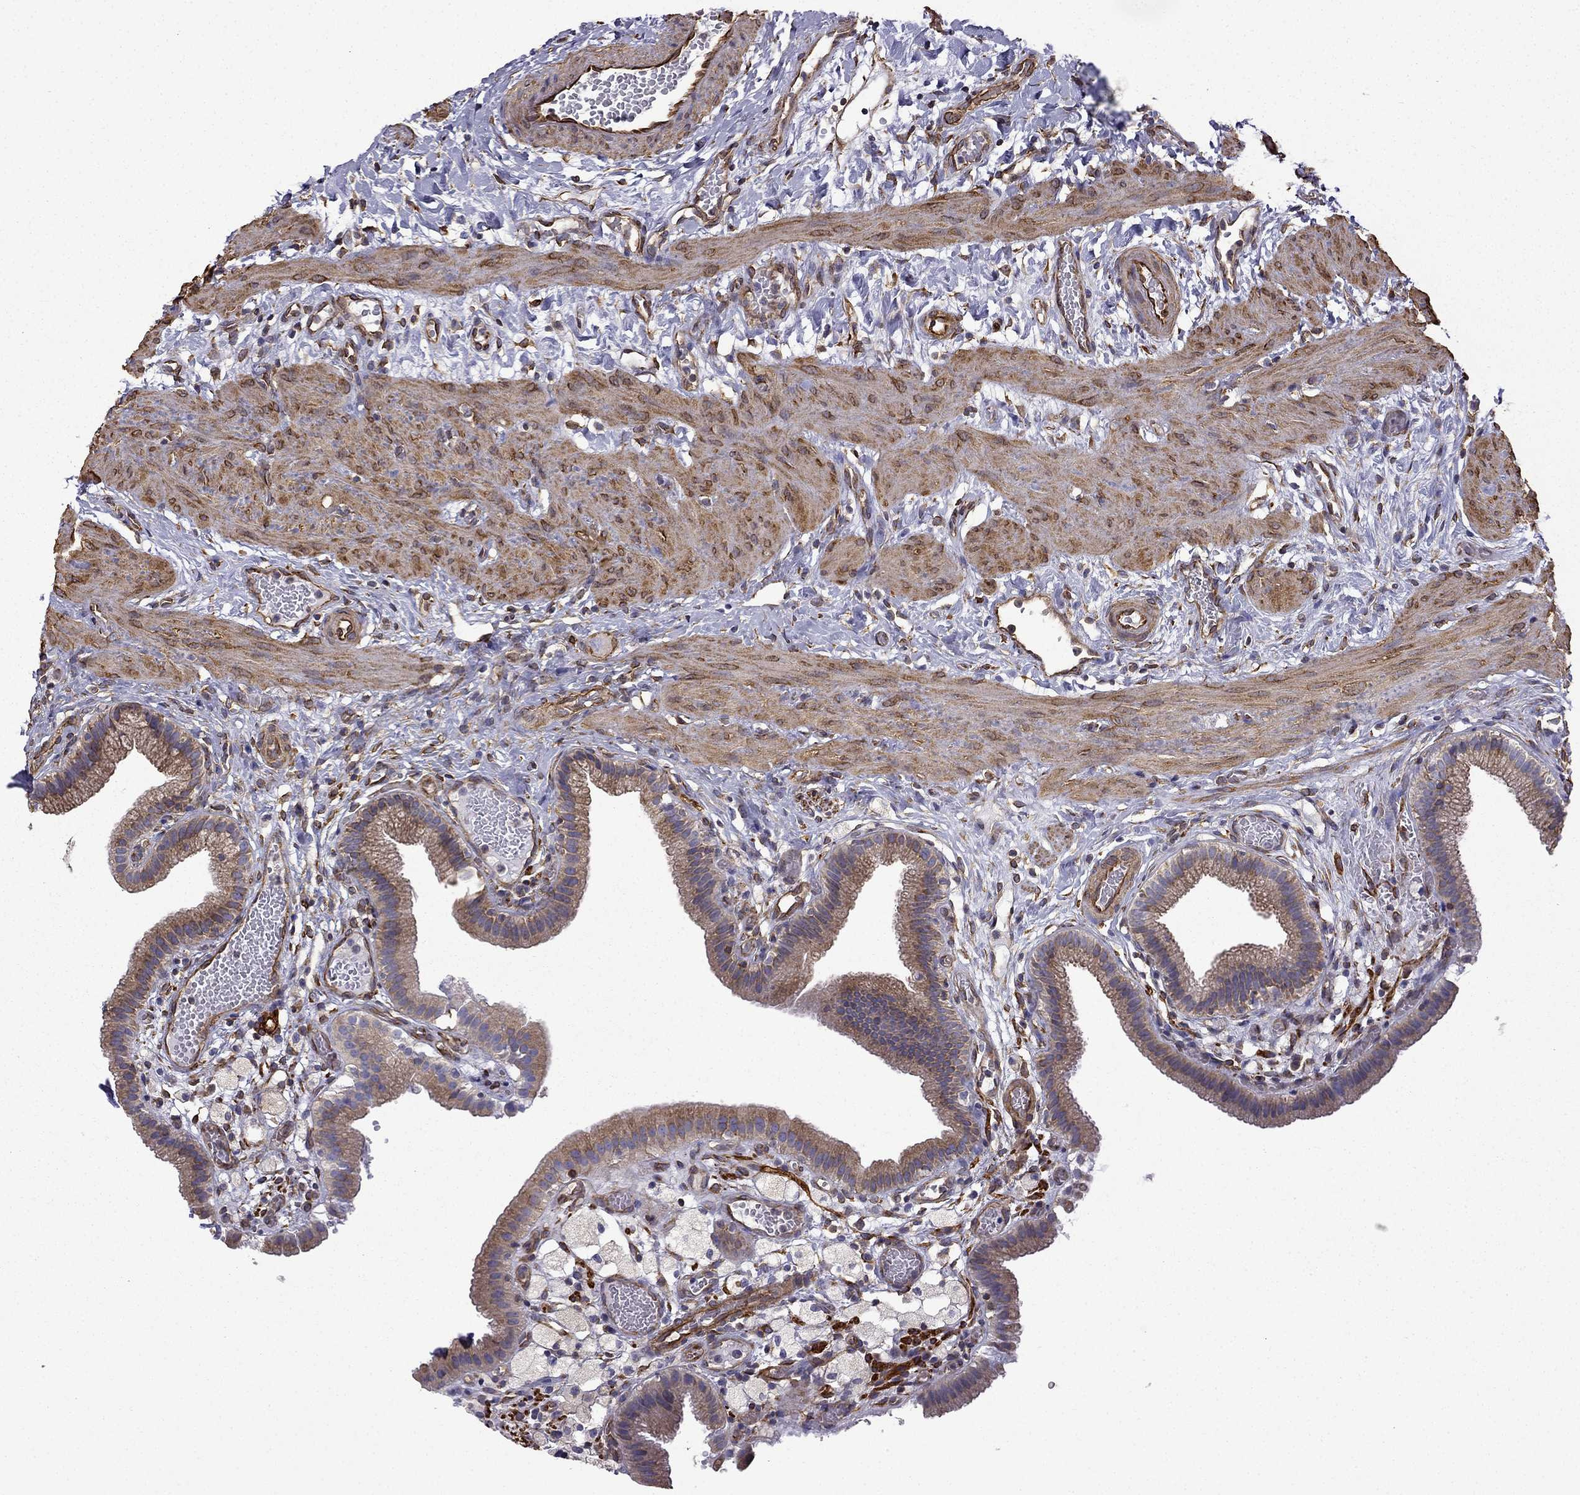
{"staining": {"intensity": "moderate", "quantity": ">75%", "location": "cytoplasmic/membranous"}, "tissue": "gallbladder", "cell_type": "Glandular cells", "image_type": "normal", "snomed": [{"axis": "morphology", "description": "Normal tissue, NOS"}, {"axis": "topography", "description": "Gallbladder"}], "caption": "Immunohistochemical staining of benign gallbladder shows >75% levels of moderate cytoplasmic/membranous protein staining in approximately >75% of glandular cells.", "gene": "MAP4", "patient": {"sex": "female", "age": 24}}